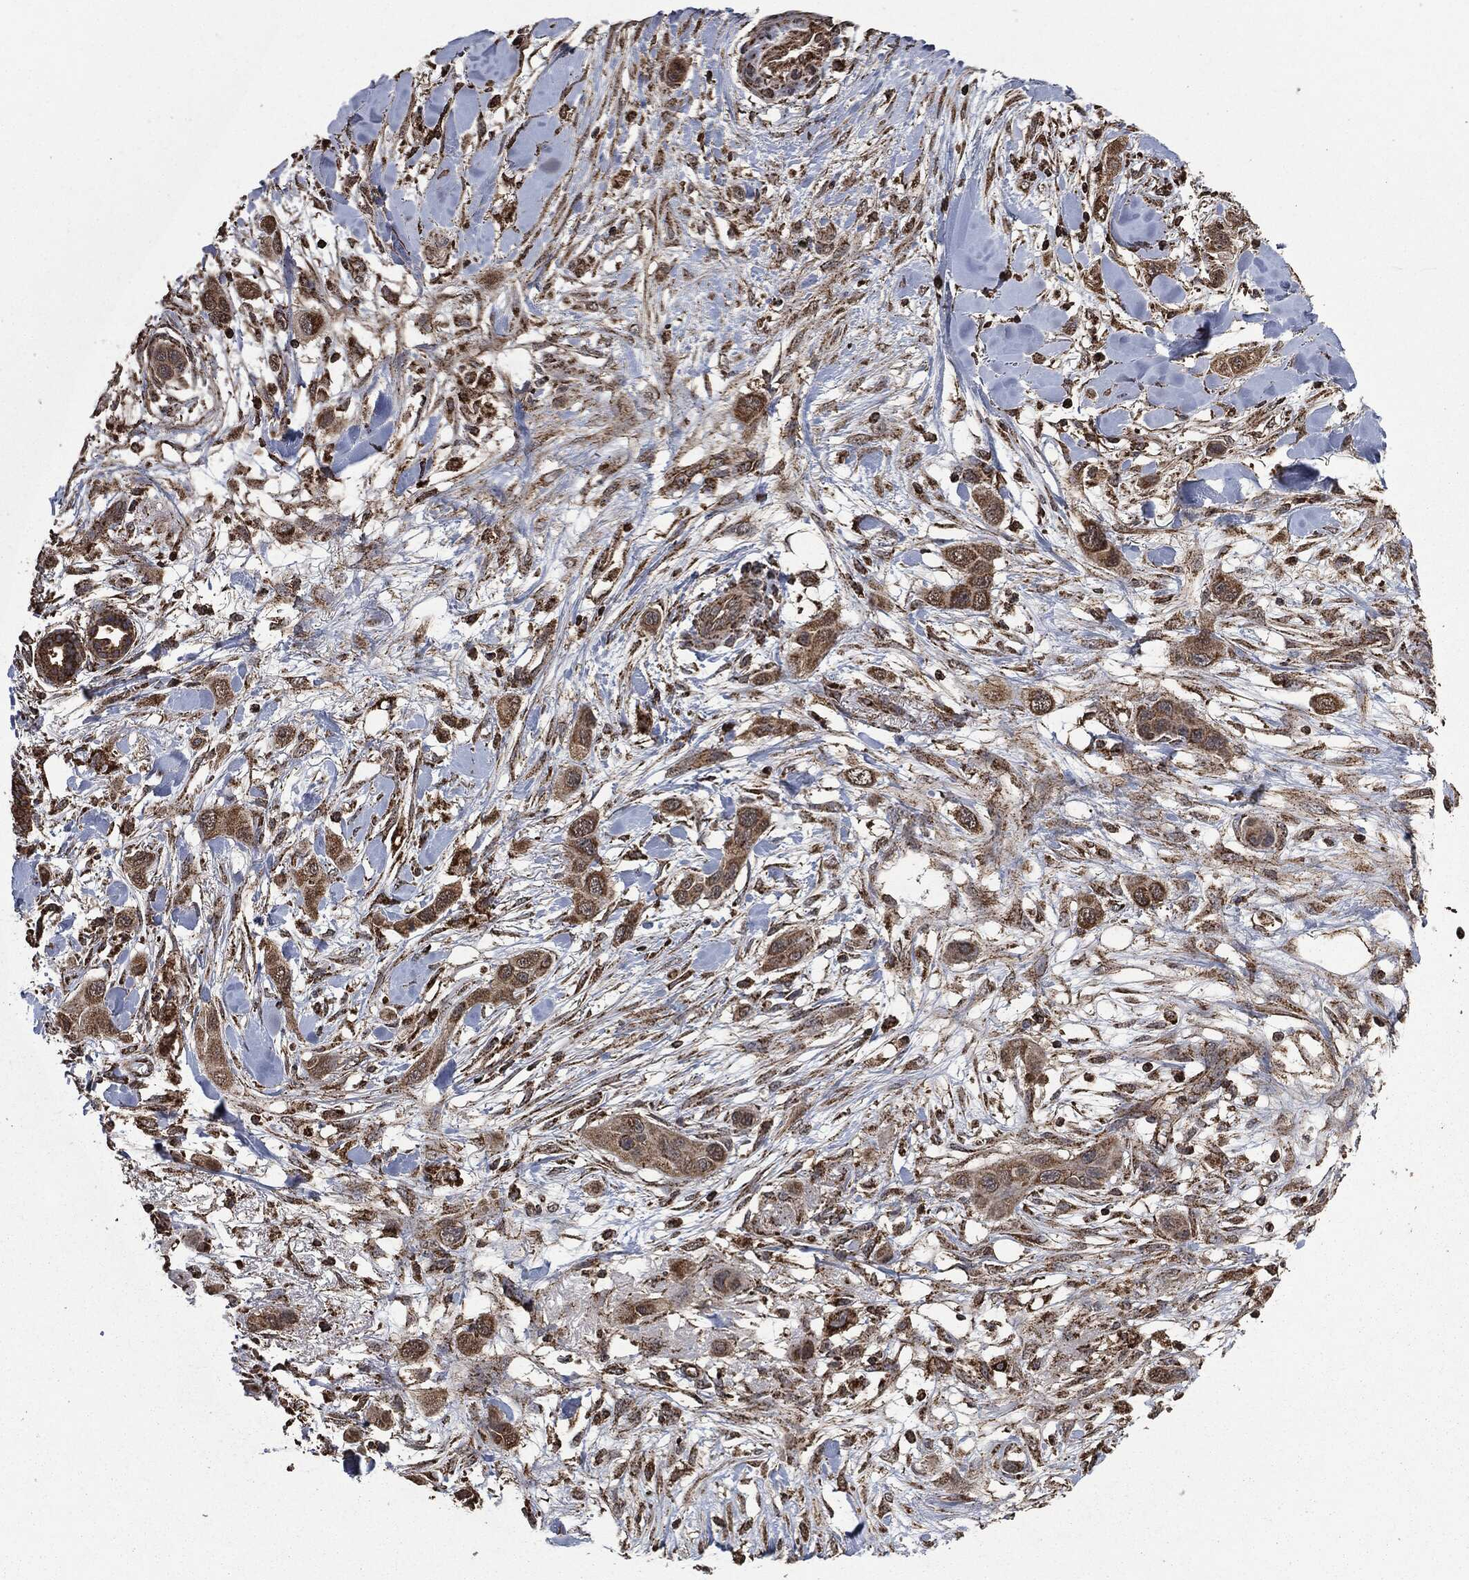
{"staining": {"intensity": "moderate", "quantity": ">75%", "location": "cytoplasmic/membranous"}, "tissue": "skin cancer", "cell_type": "Tumor cells", "image_type": "cancer", "snomed": [{"axis": "morphology", "description": "Squamous cell carcinoma, NOS"}, {"axis": "topography", "description": "Skin"}], "caption": "The micrograph reveals a brown stain indicating the presence of a protein in the cytoplasmic/membranous of tumor cells in skin squamous cell carcinoma.", "gene": "LIG3", "patient": {"sex": "male", "age": 79}}